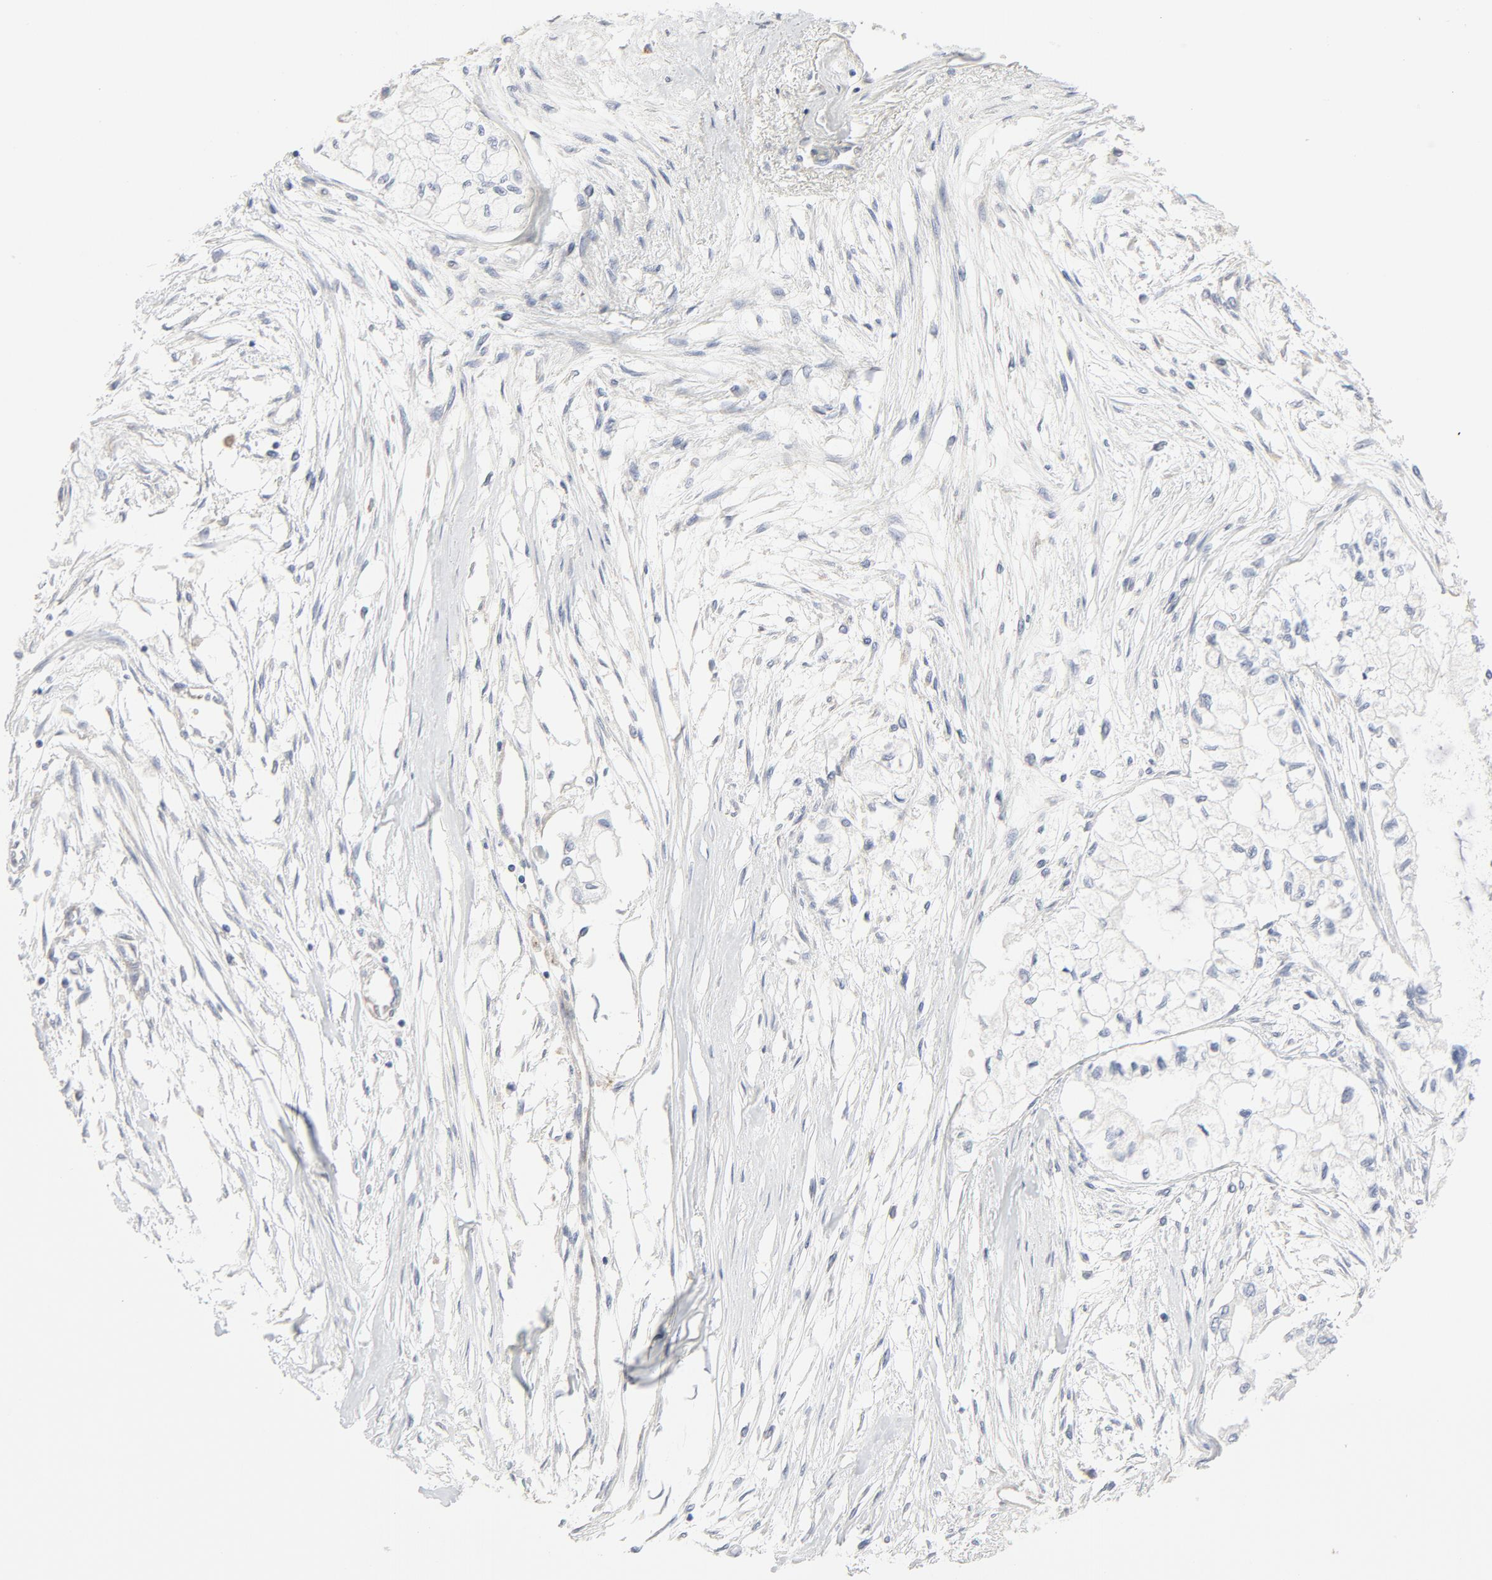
{"staining": {"intensity": "negative", "quantity": "none", "location": "none"}, "tissue": "pancreatic cancer", "cell_type": "Tumor cells", "image_type": "cancer", "snomed": [{"axis": "morphology", "description": "Adenocarcinoma, NOS"}, {"axis": "topography", "description": "Pancreas"}], "caption": "This is an immunohistochemistry (IHC) micrograph of human pancreatic cancer. There is no staining in tumor cells.", "gene": "RABEP1", "patient": {"sex": "male", "age": 79}}